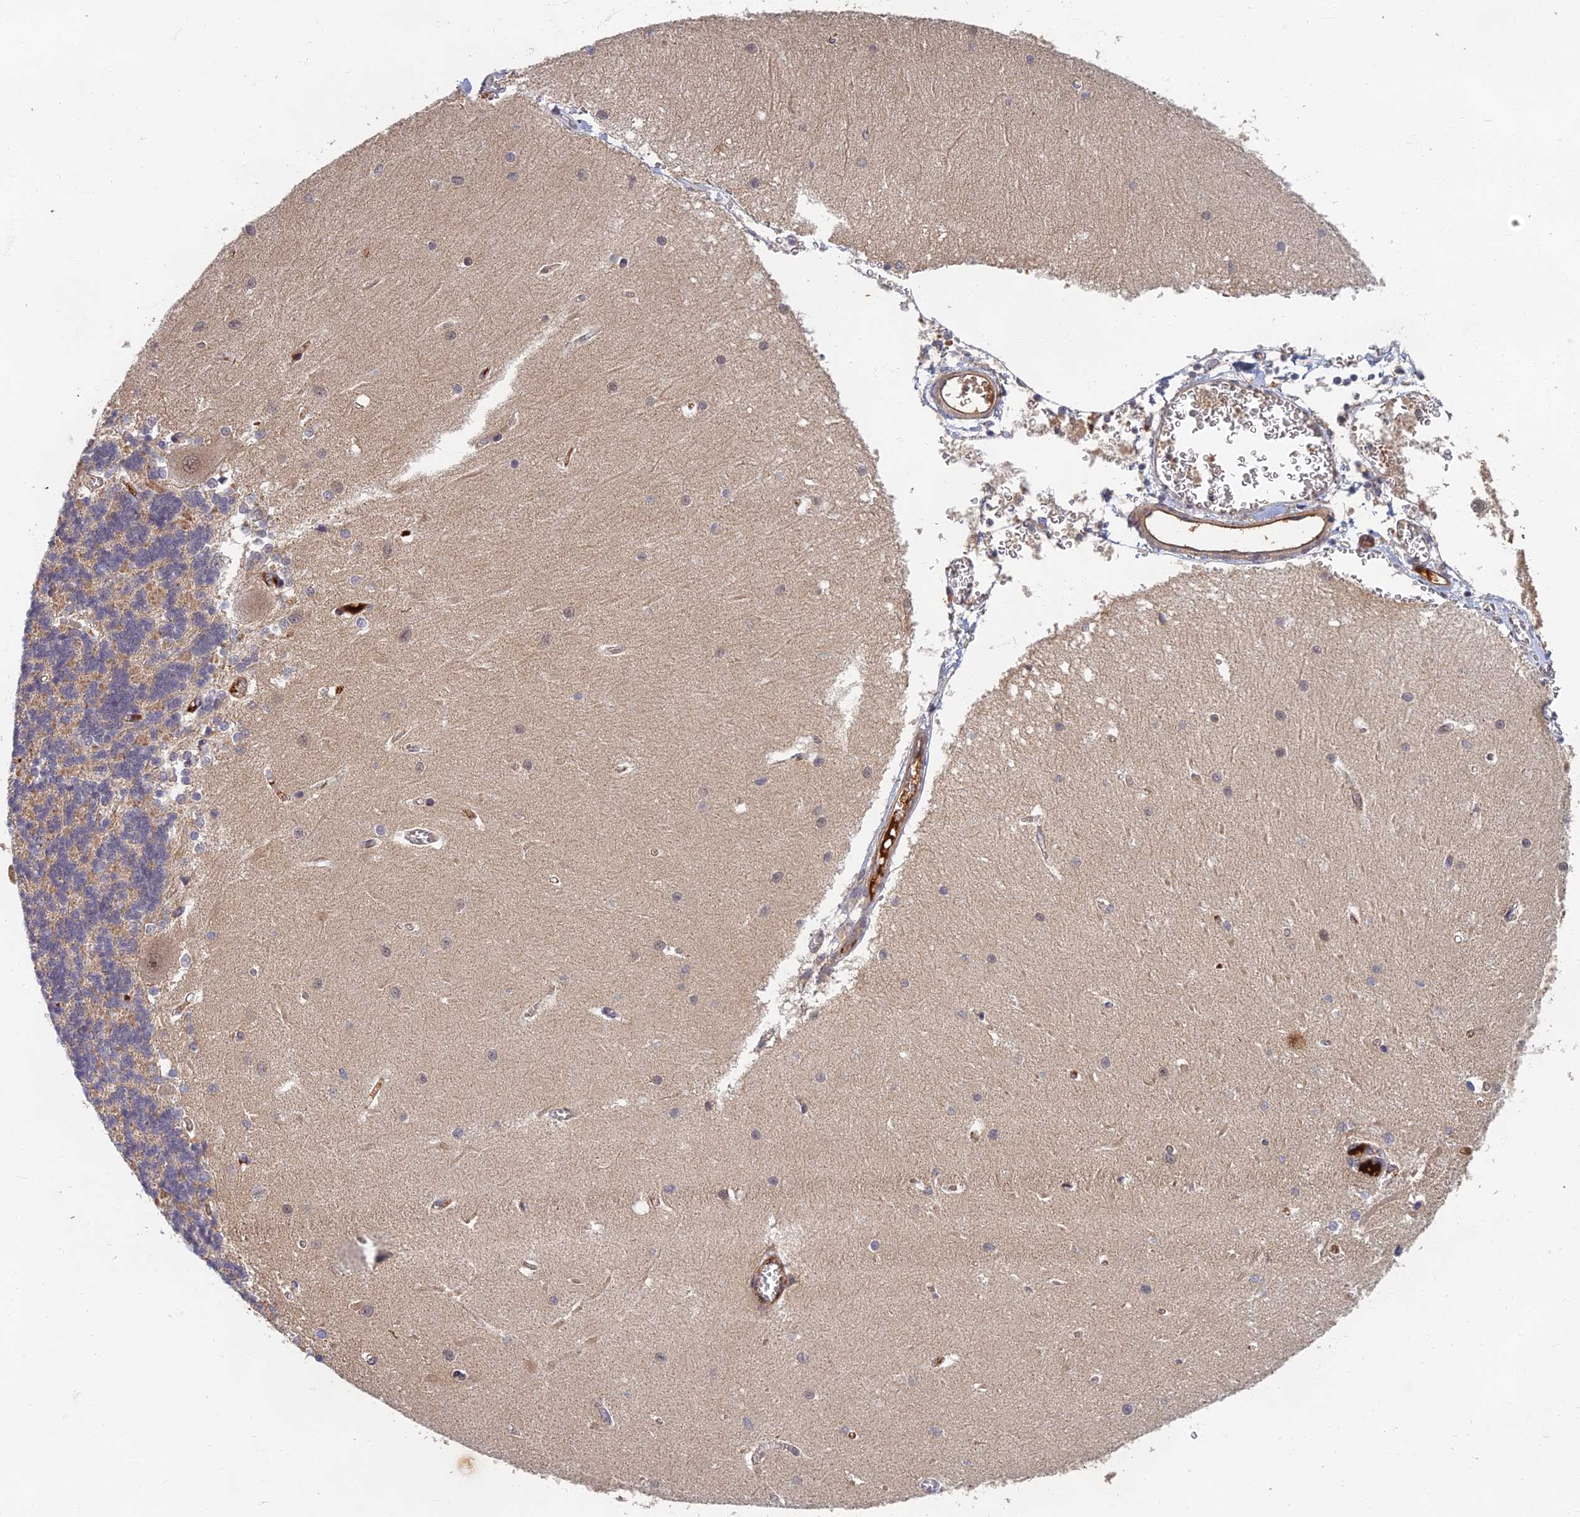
{"staining": {"intensity": "negative", "quantity": "none", "location": "none"}, "tissue": "cerebellum", "cell_type": "Cells in granular layer", "image_type": "normal", "snomed": [{"axis": "morphology", "description": "Normal tissue, NOS"}, {"axis": "topography", "description": "Cerebellum"}], "caption": "This is an immunohistochemistry image of unremarkable human cerebellum. There is no staining in cells in granular layer.", "gene": "EARS2", "patient": {"sex": "male", "age": 37}}